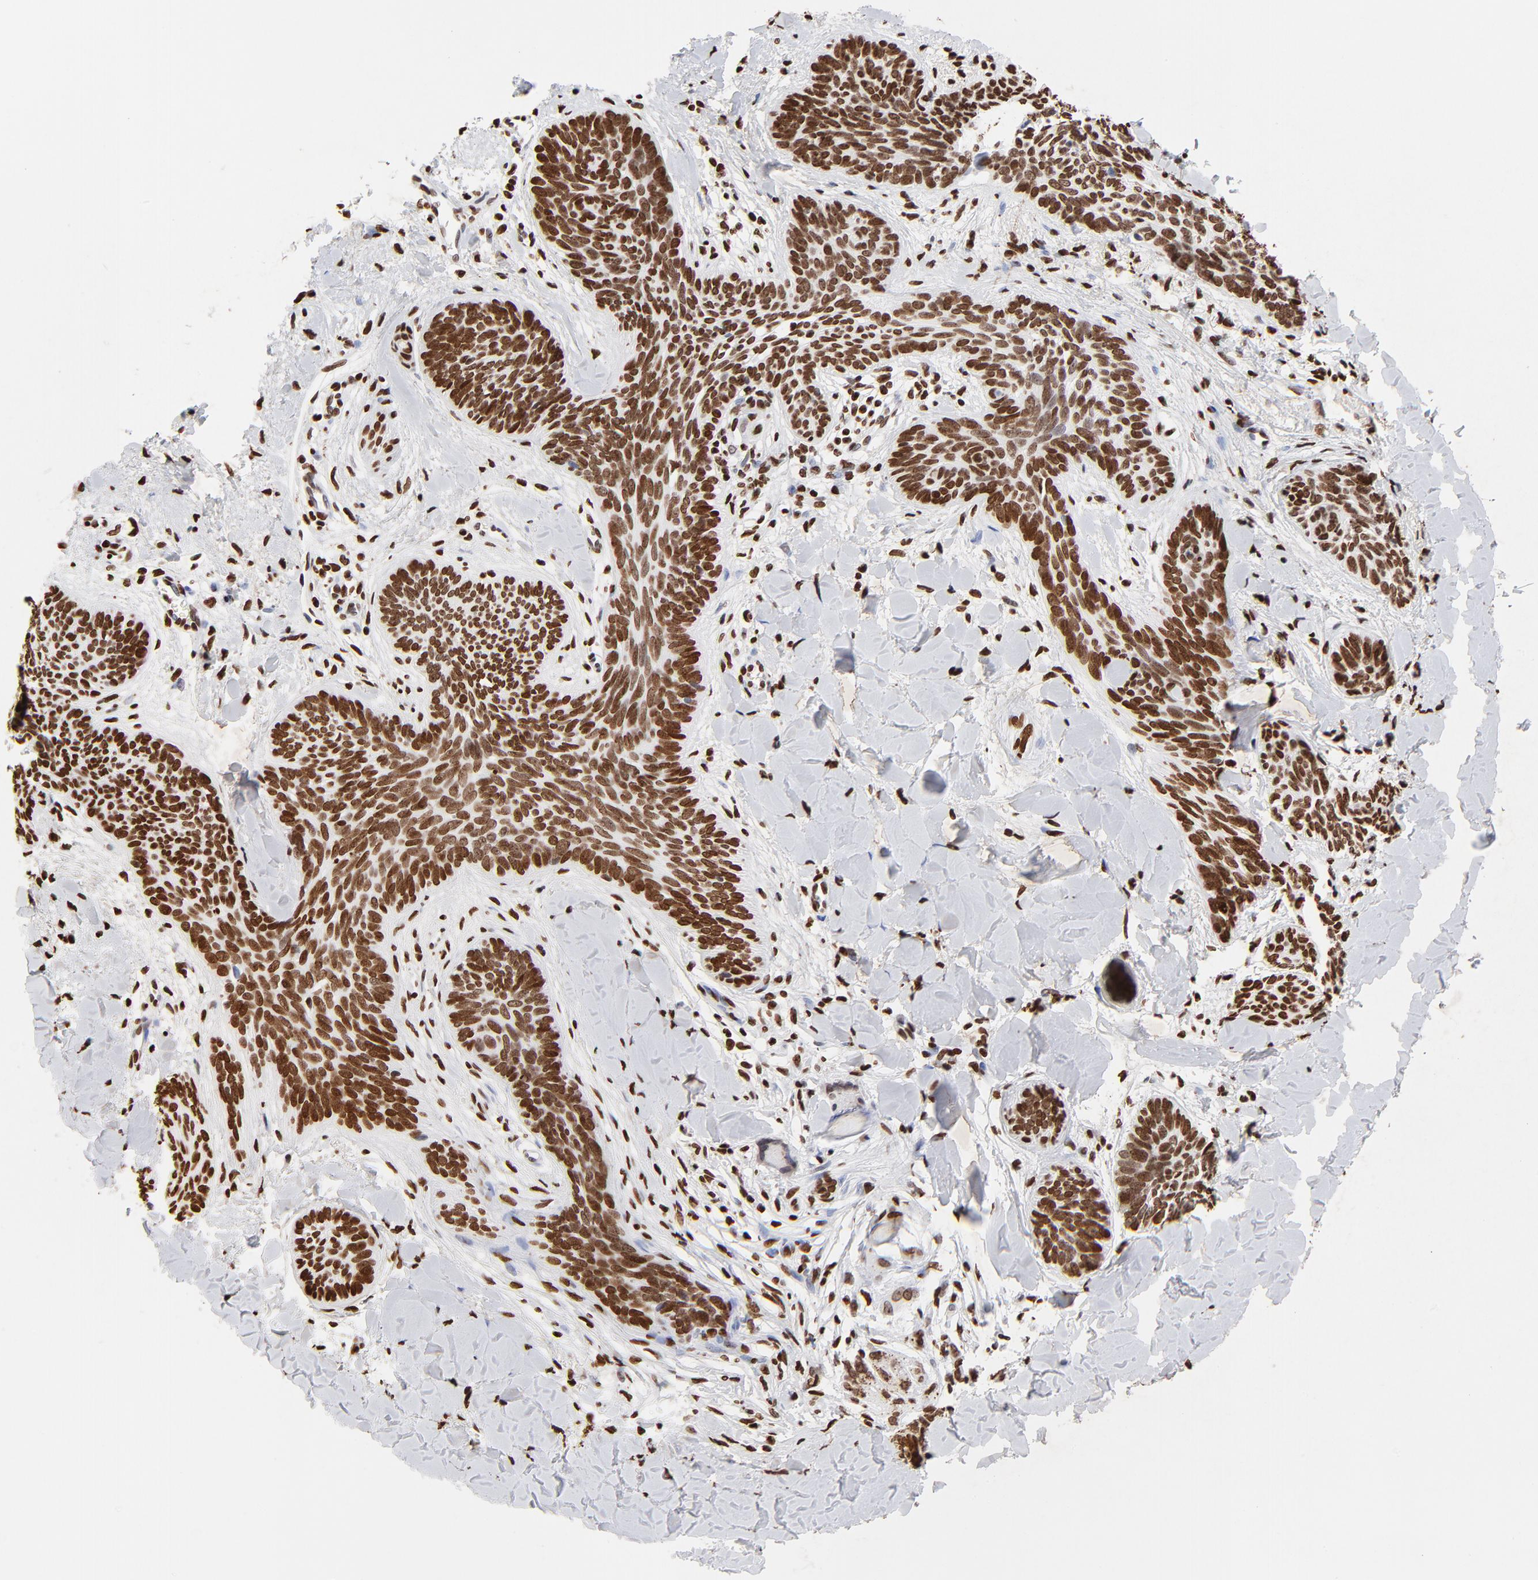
{"staining": {"intensity": "strong", "quantity": ">75%", "location": "nuclear"}, "tissue": "skin cancer", "cell_type": "Tumor cells", "image_type": "cancer", "snomed": [{"axis": "morphology", "description": "Basal cell carcinoma"}, {"axis": "topography", "description": "Skin"}], "caption": "Skin basal cell carcinoma tissue shows strong nuclear expression in about >75% of tumor cells", "gene": "FBH1", "patient": {"sex": "female", "age": 81}}